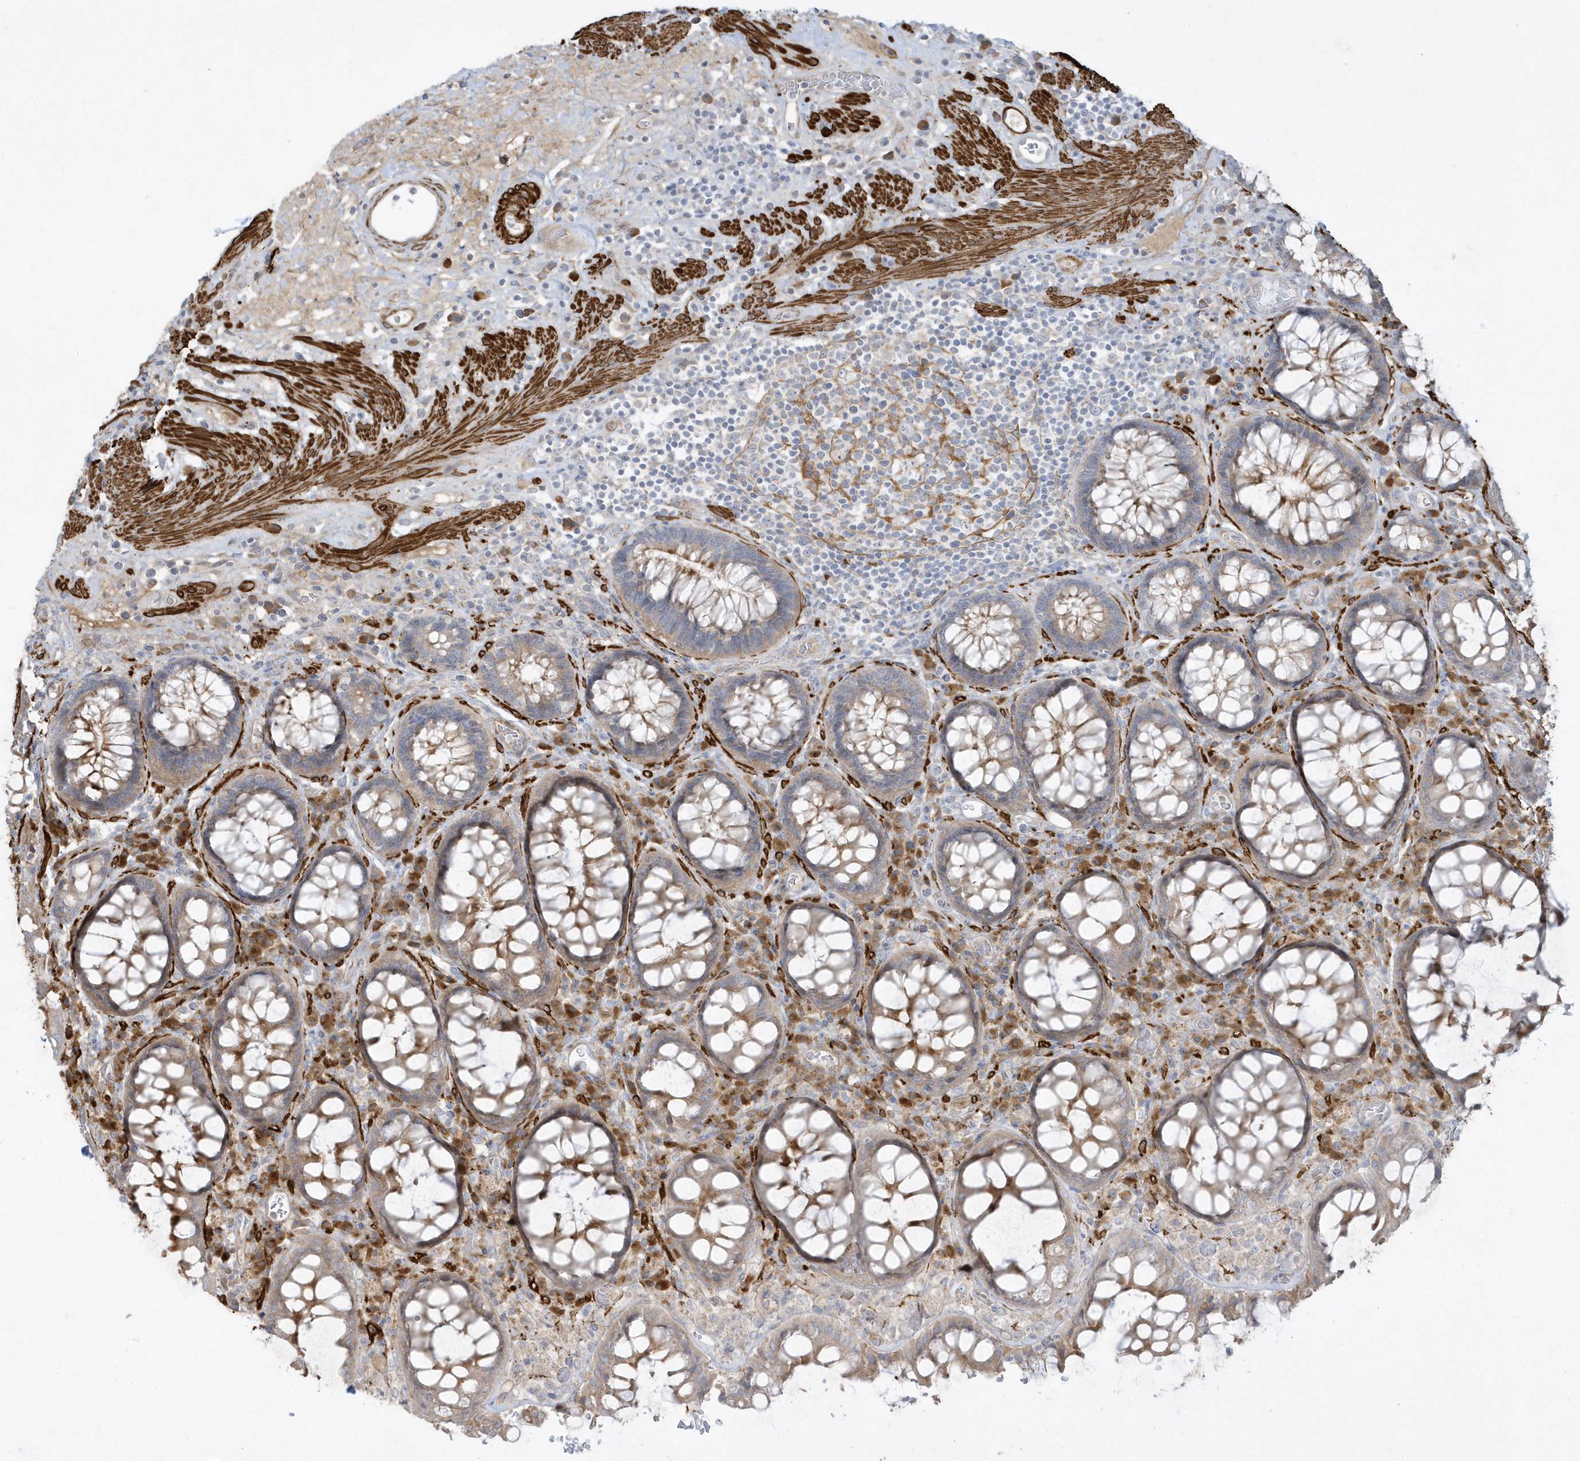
{"staining": {"intensity": "moderate", "quantity": "<25%", "location": "cytoplasmic/membranous"}, "tissue": "rectum", "cell_type": "Glandular cells", "image_type": "normal", "snomed": [{"axis": "morphology", "description": "Normal tissue, NOS"}, {"axis": "topography", "description": "Rectum"}], "caption": "Rectum stained with DAB immunohistochemistry (IHC) reveals low levels of moderate cytoplasmic/membranous positivity in approximately <25% of glandular cells.", "gene": "THADA", "patient": {"sex": "male", "age": 64}}